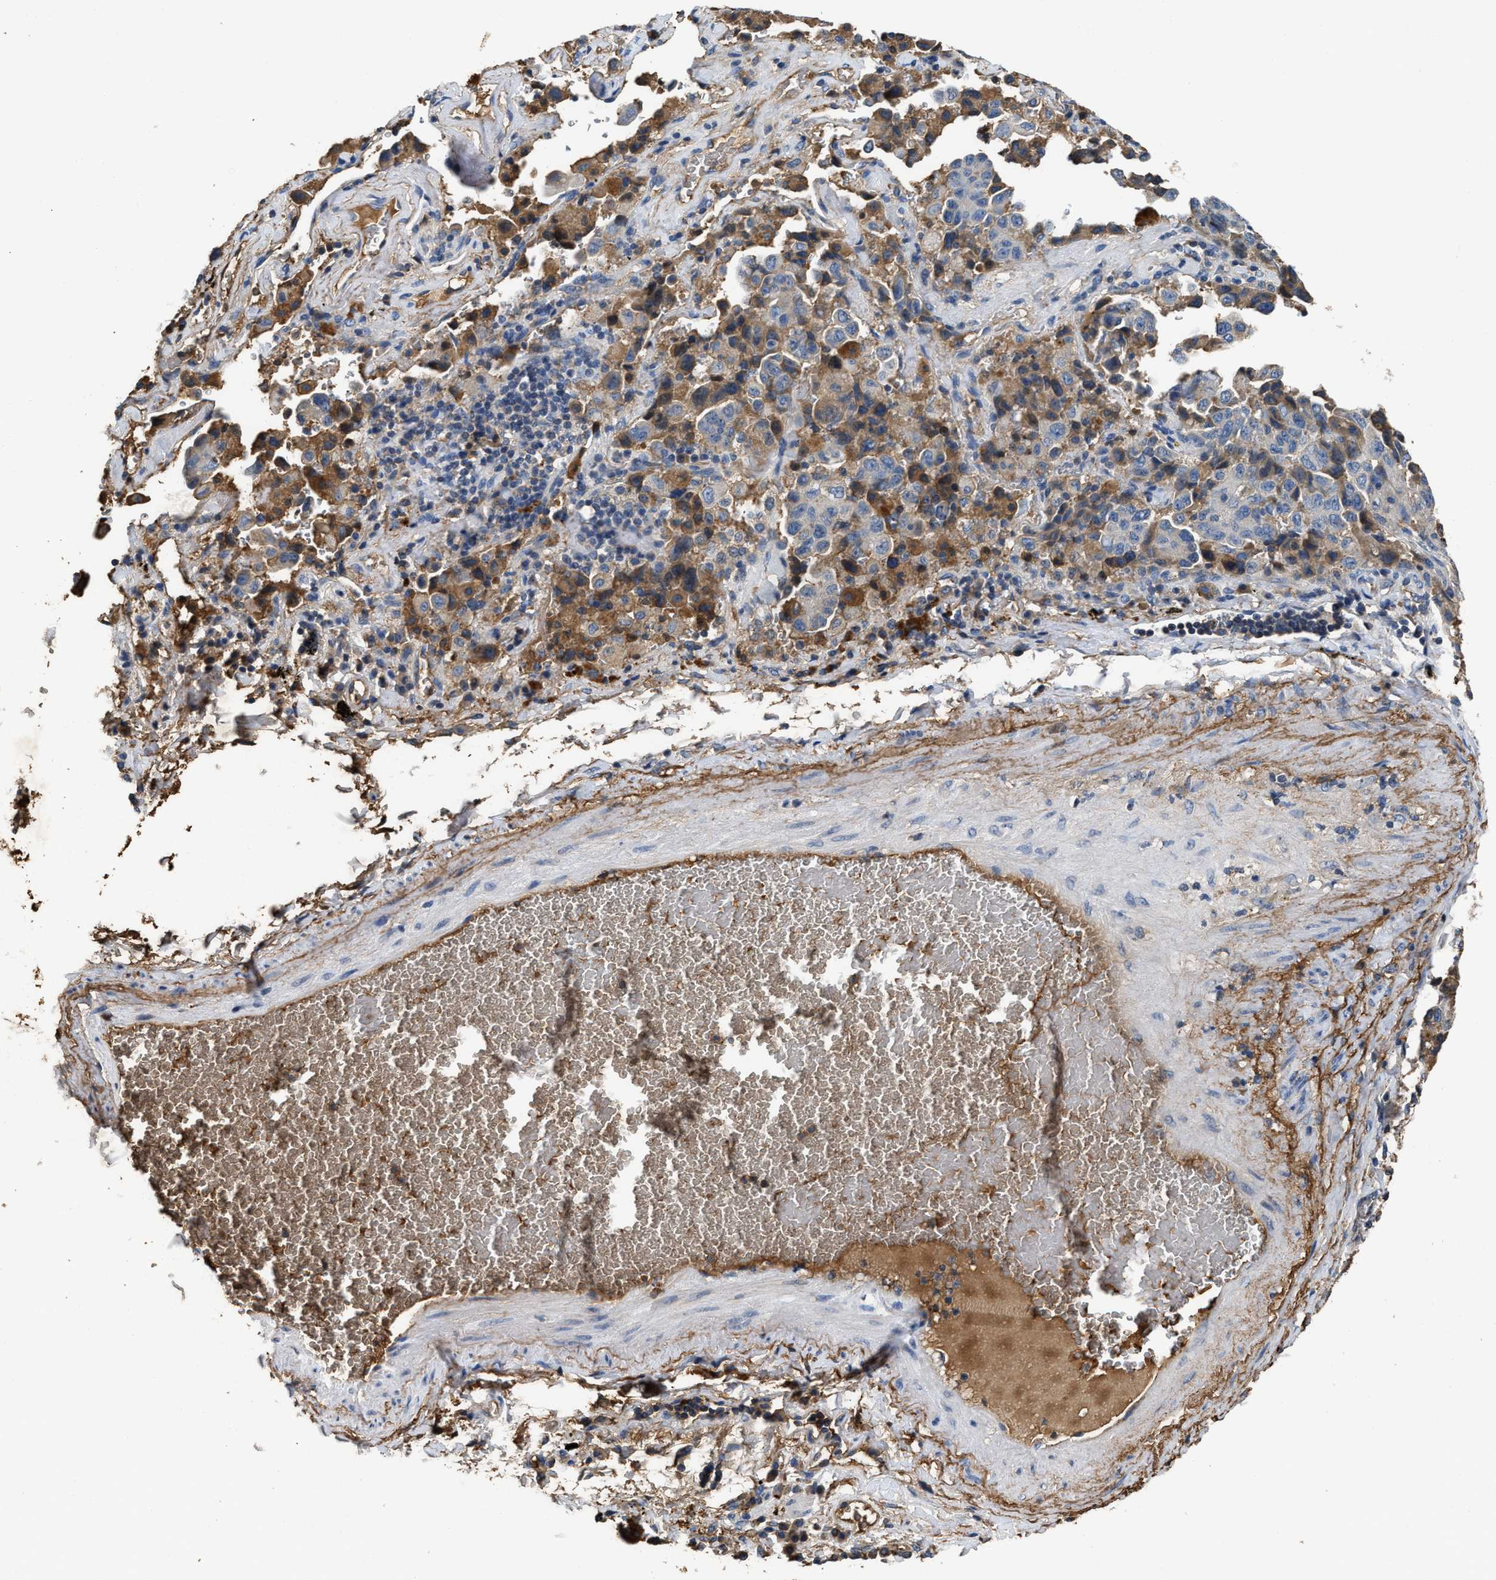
{"staining": {"intensity": "moderate", "quantity": "<25%", "location": "cytoplasmic/membranous"}, "tissue": "lung cancer", "cell_type": "Tumor cells", "image_type": "cancer", "snomed": [{"axis": "morphology", "description": "Adenocarcinoma, NOS"}, {"axis": "topography", "description": "Lung"}], "caption": "Immunohistochemical staining of human lung cancer (adenocarcinoma) demonstrates low levels of moderate cytoplasmic/membranous positivity in about <25% of tumor cells. Using DAB (3,3'-diaminobenzidine) (brown) and hematoxylin (blue) stains, captured at high magnification using brightfield microscopy.", "gene": "C3", "patient": {"sex": "female", "age": 51}}